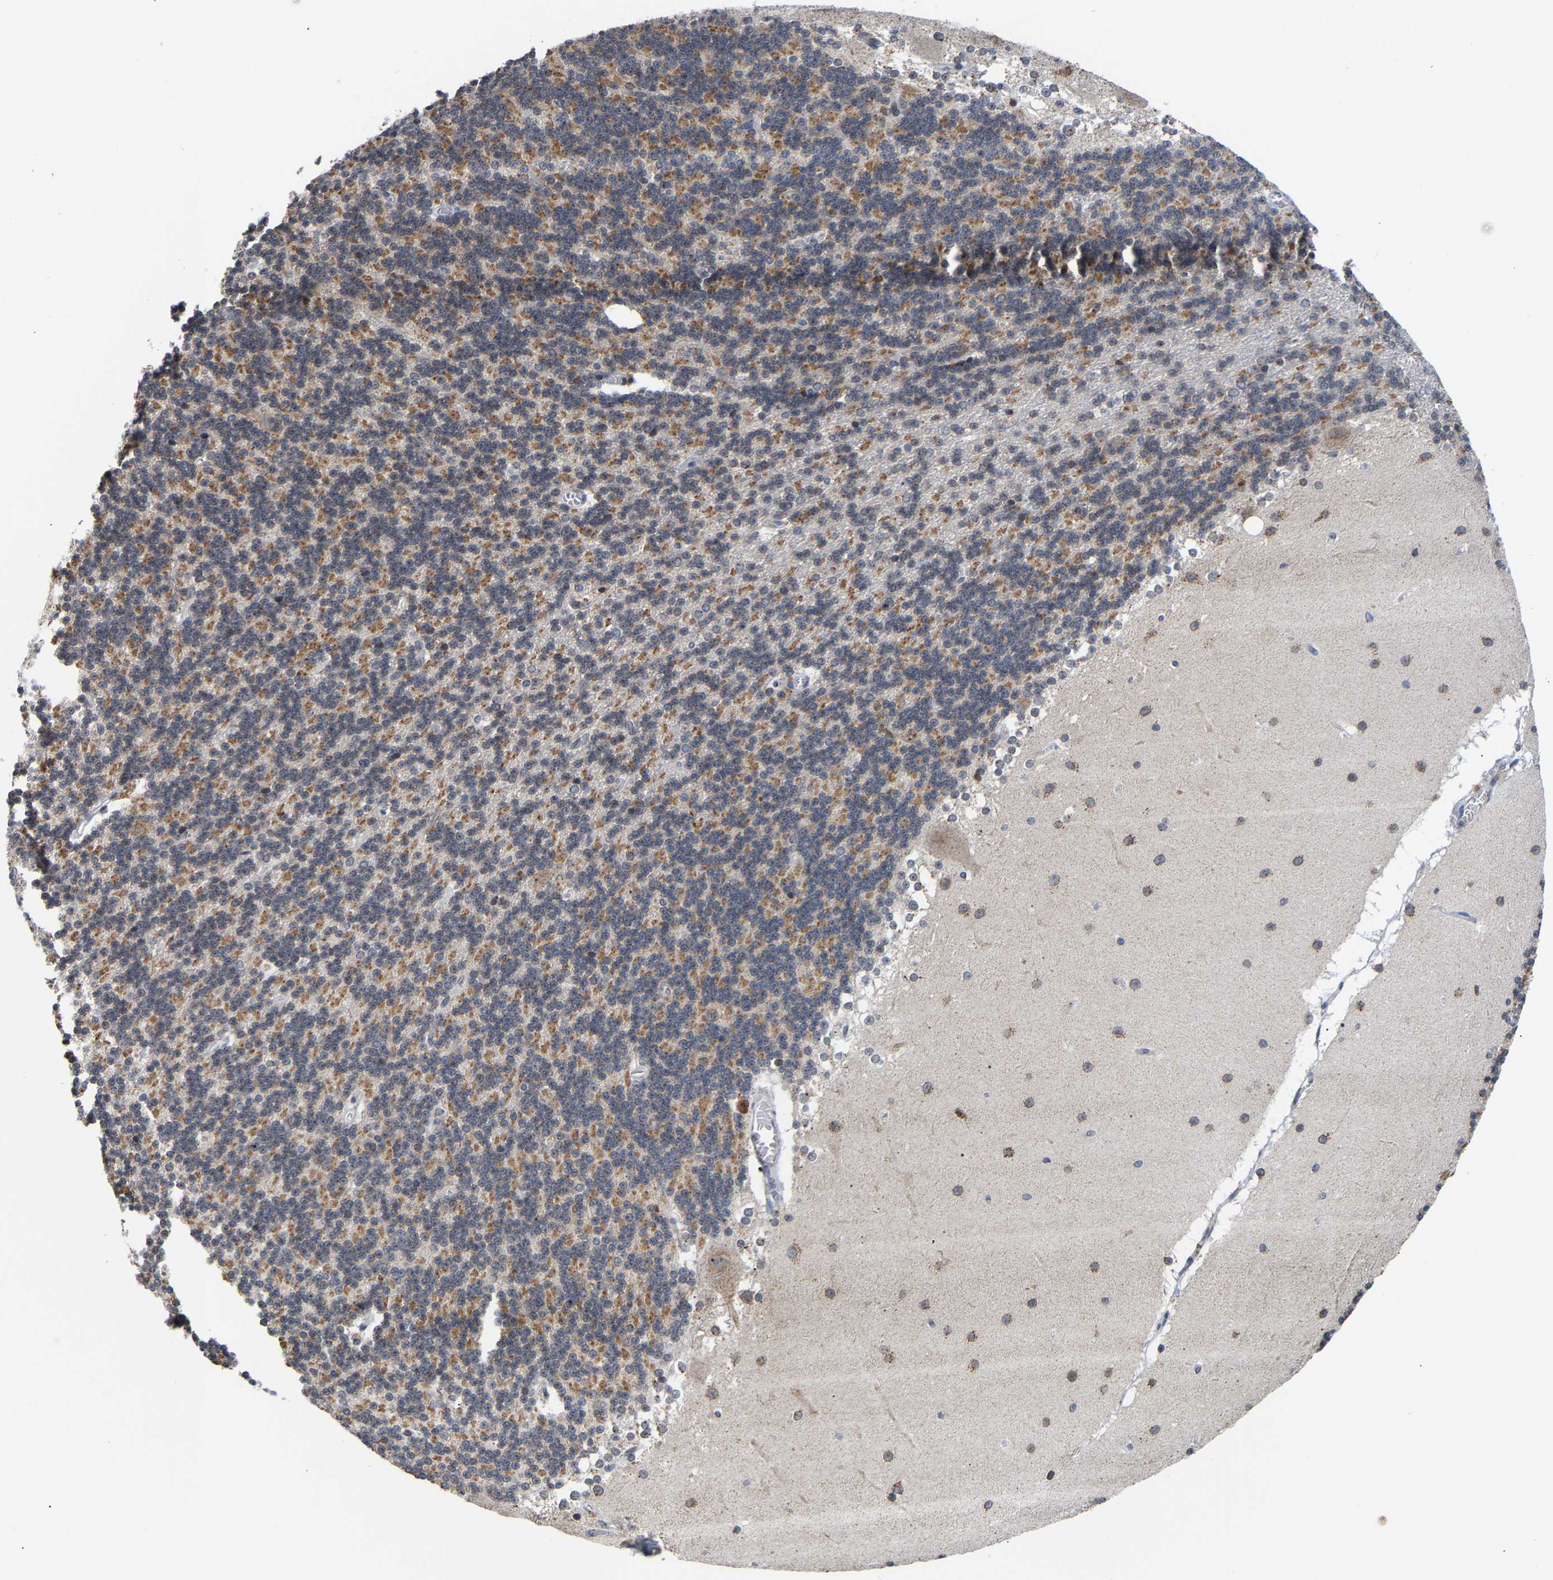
{"staining": {"intensity": "moderate", "quantity": ">75%", "location": "cytoplasmic/membranous"}, "tissue": "cerebellum", "cell_type": "Cells in granular layer", "image_type": "normal", "snomed": [{"axis": "morphology", "description": "Normal tissue, NOS"}, {"axis": "topography", "description": "Cerebellum"}], "caption": "IHC (DAB) staining of benign human cerebellum exhibits moderate cytoplasmic/membranous protein positivity in approximately >75% of cells in granular layer.", "gene": "PCNT", "patient": {"sex": "female", "age": 19}}